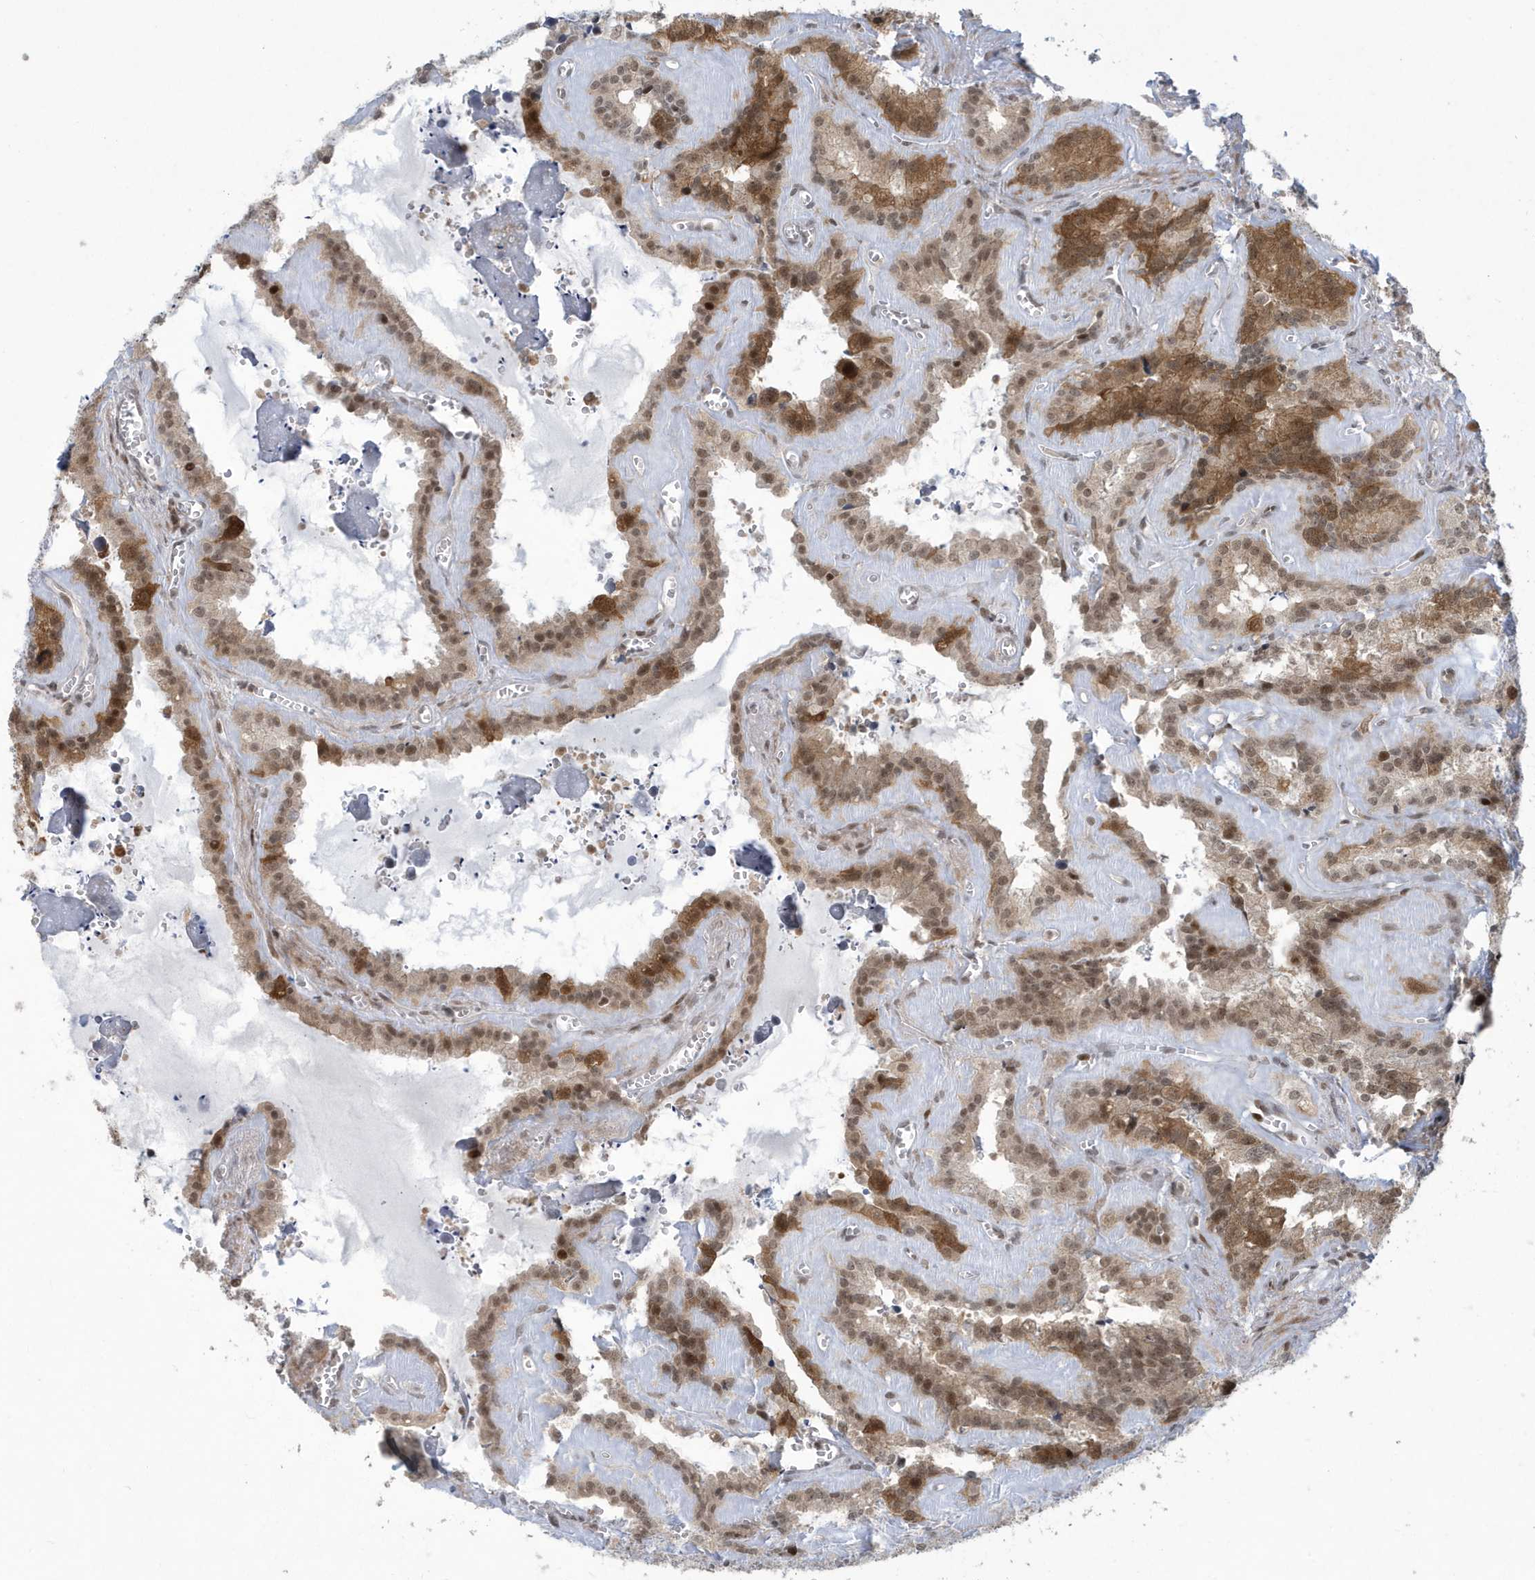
{"staining": {"intensity": "moderate", "quantity": ">75%", "location": "cytoplasmic/membranous,nuclear"}, "tissue": "seminal vesicle", "cell_type": "Glandular cells", "image_type": "normal", "snomed": [{"axis": "morphology", "description": "Normal tissue, NOS"}, {"axis": "topography", "description": "Prostate"}, {"axis": "topography", "description": "Seminal veicle"}], "caption": "High-magnification brightfield microscopy of normal seminal vesicle stained with DAB (3,3'-diaminobenzidine) (brown) and counterstained with hematoxylin (blue). glandular cells exhibit moderate cytoplasmic/membranous,nuclear expression is appreciated in about>75% of cells.", "gene": "C1orf52", "patient": {"sex": "male", "age": 59}}